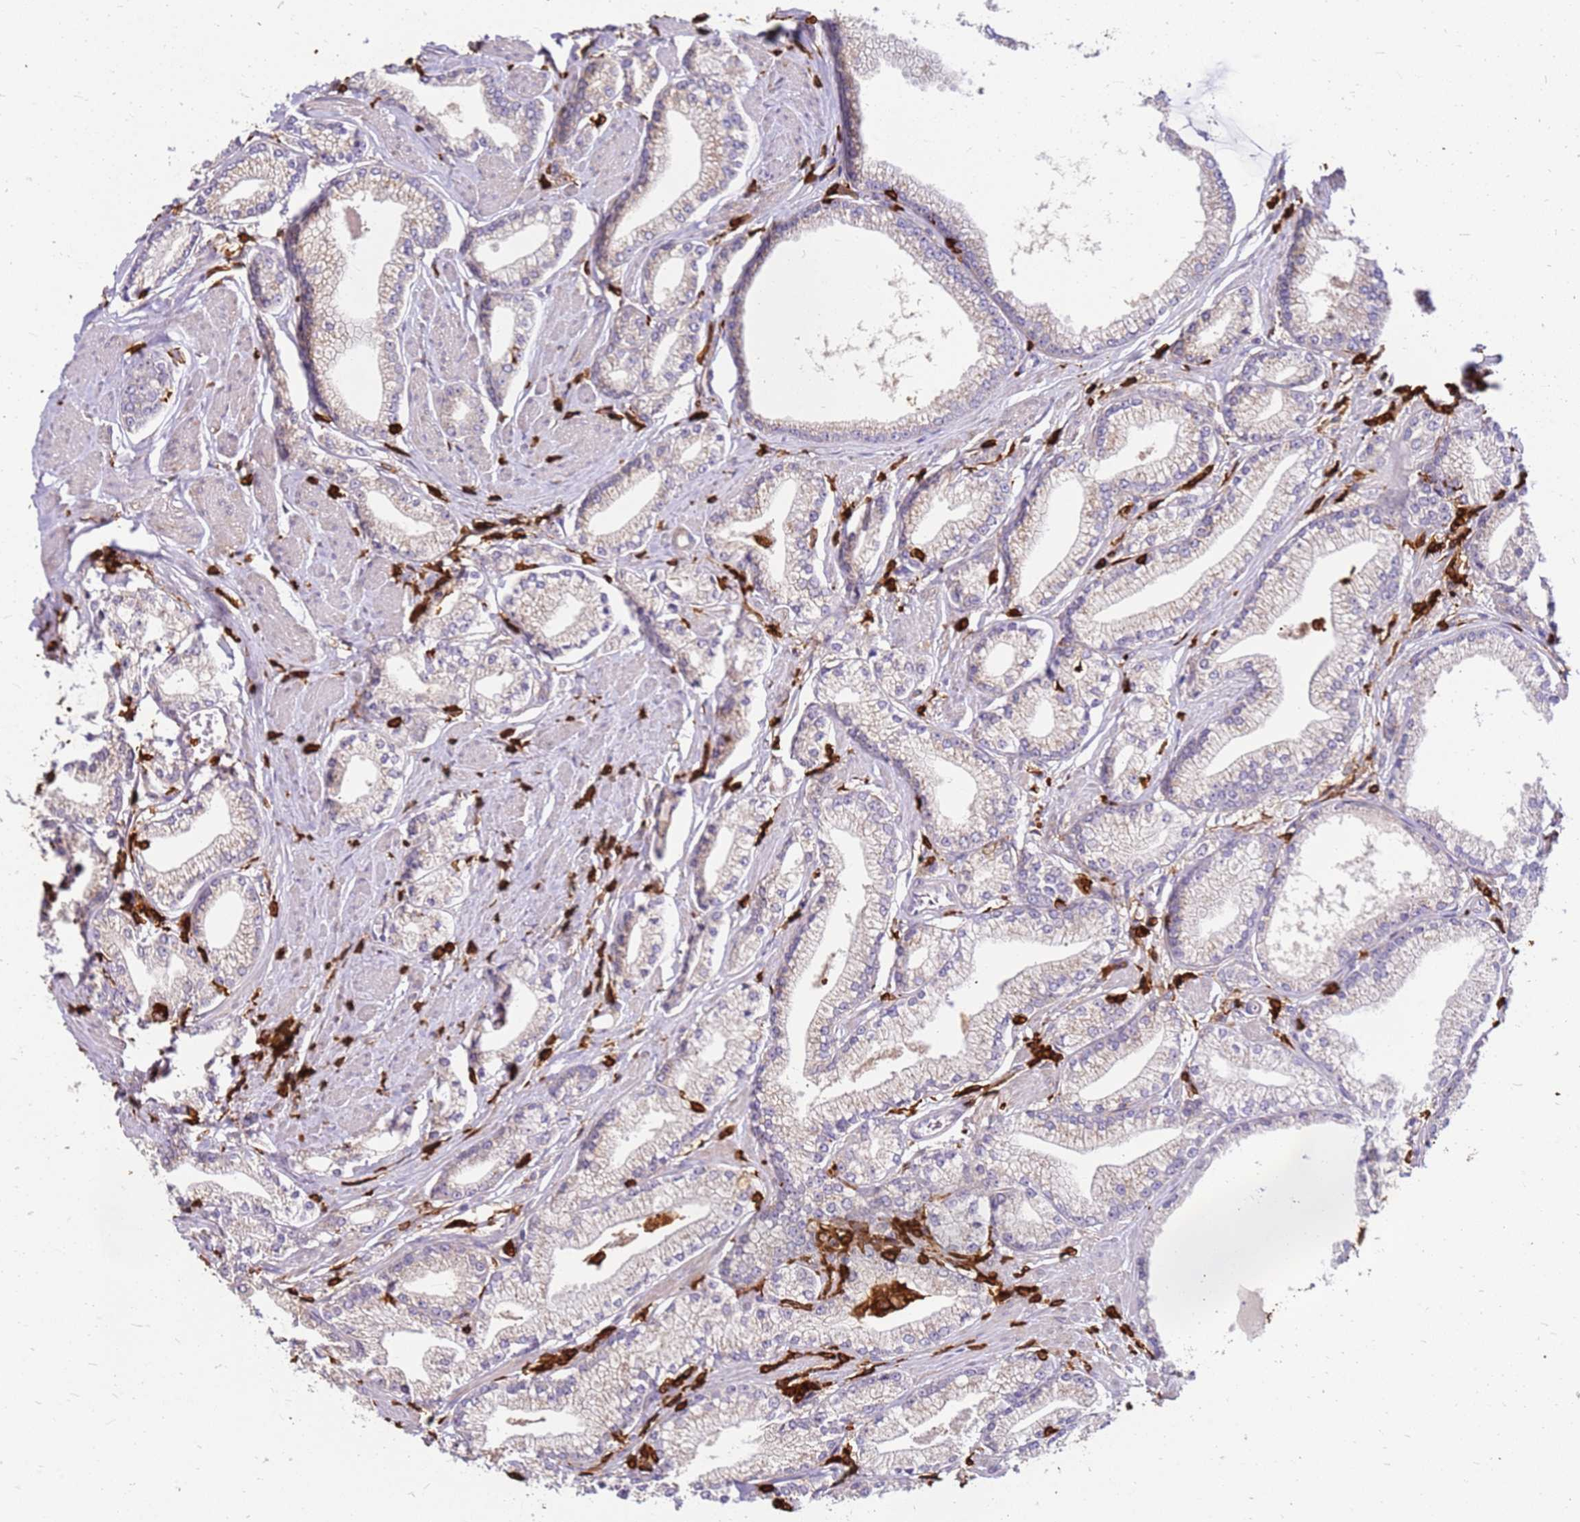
{"staining": {"intensity": "negative", "quantity": "none", "location": "none"}, "tissue": "prostate cancer", "cell_type": "Tumor cells", "image_type": "cancer", "snomed": [{"axis": "morphology", "description": "Adenocarcinoma, High grade"}, {"axis": "topography", "description": "Prostate"}], "caption": "Prostate adenocarcinoma (high-grade) was stained to show a protein in brown. There is no significant staining in tumor cells.", "gene": "CORO1A", "patient": {"sex": "male", "age": 67}}